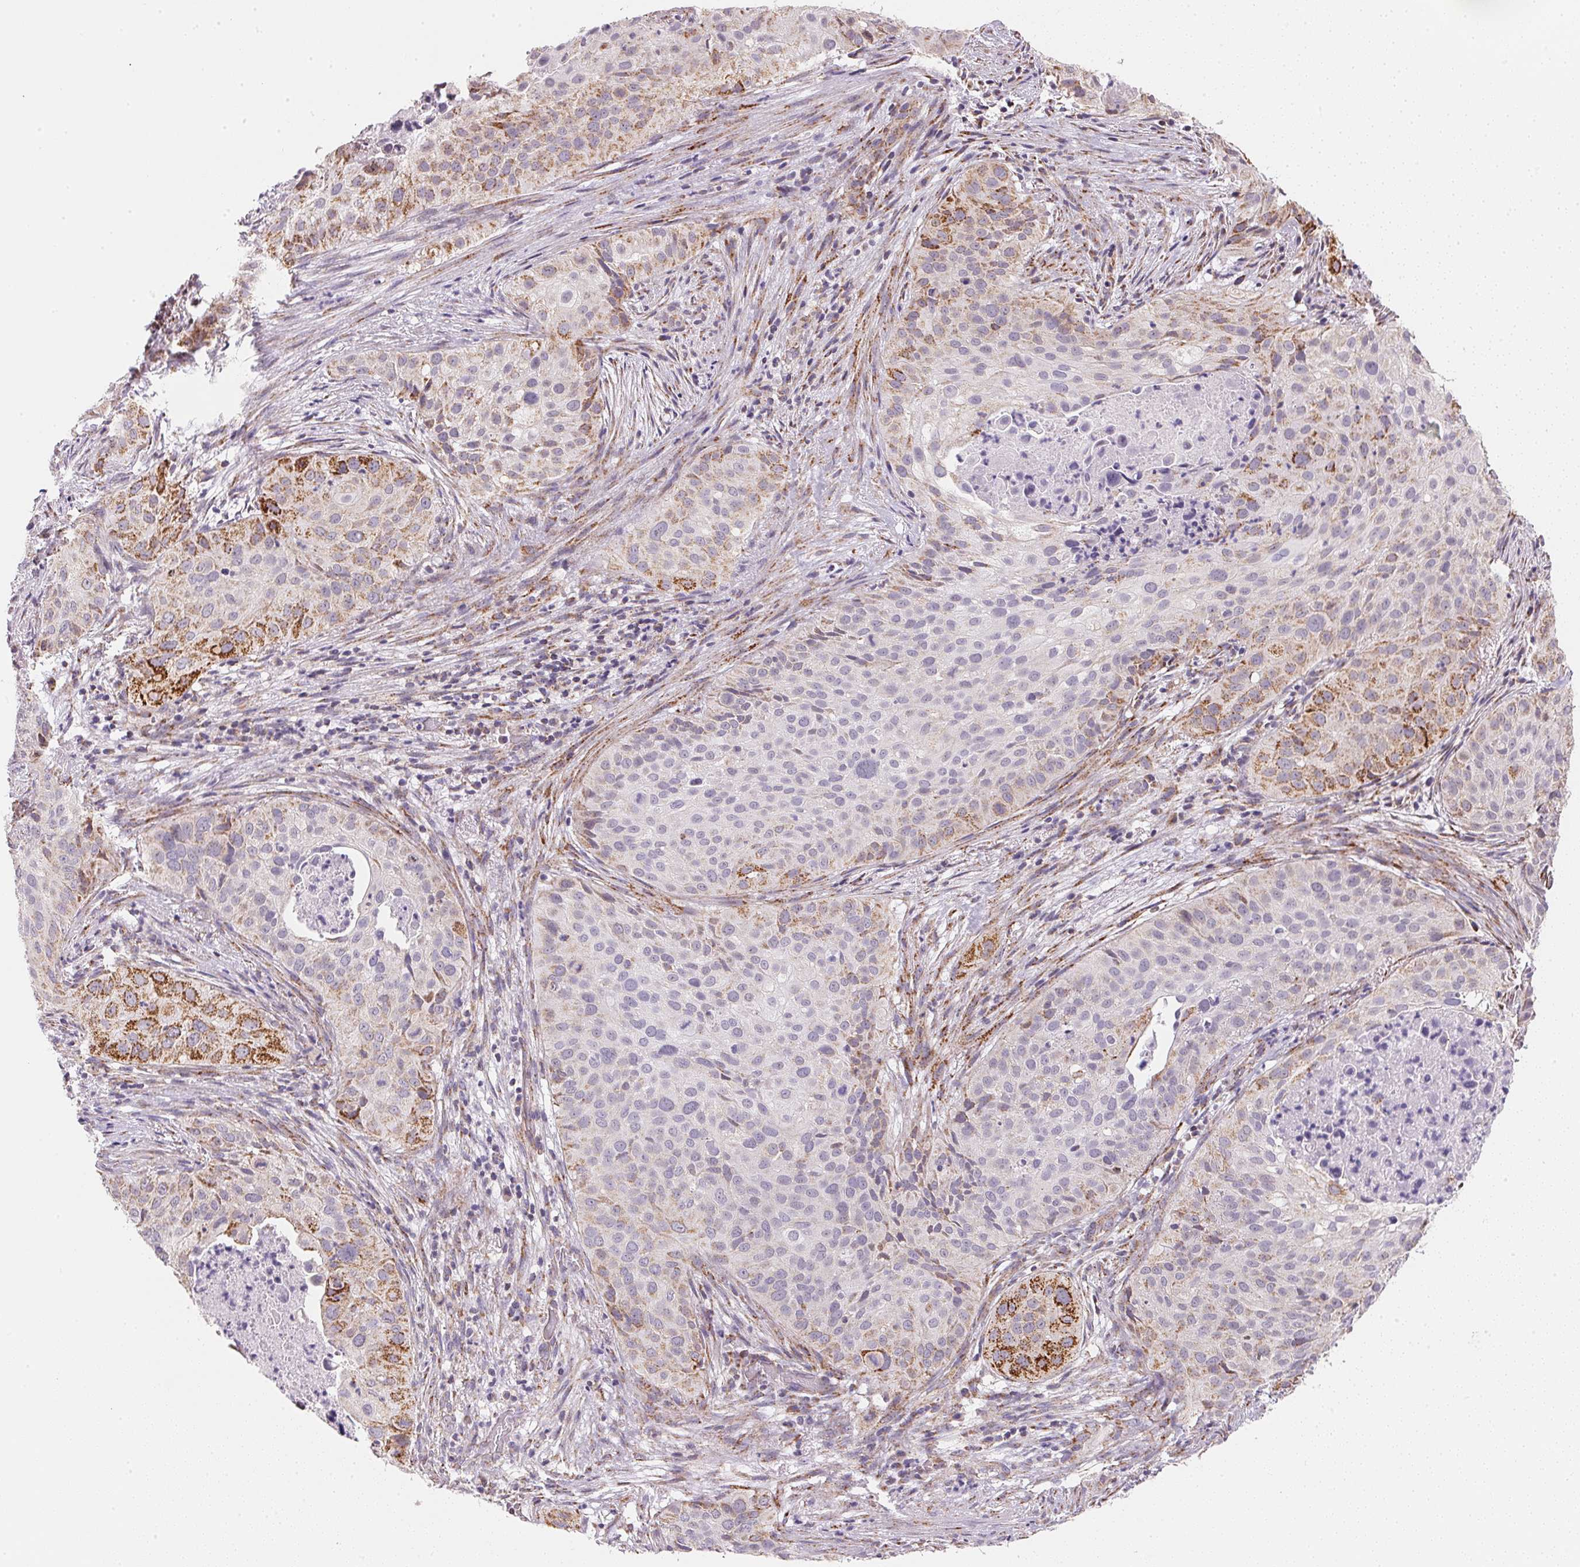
{"staining": {"intensity": "strong", "quantity": "<25%", "location": "cytoplasmic/membranous"}, "tissue": "cervical cancer", "cell_type": "Tumor cells", "image_type": "cancer", "snomed": [{"axis": "morphology", "description": "Squamous cell carcinoma, NOS"}, {"axis": "topography", "description": "Cervix"}], "caption": "The immunohistochemical stain highlights strong cytoplasmic/membranous staining in tumor cells of squamous cell carcinoma (cervical) tissue.", "gene": "GIPC2", "patient": {"sex": "female", "age": 38}}